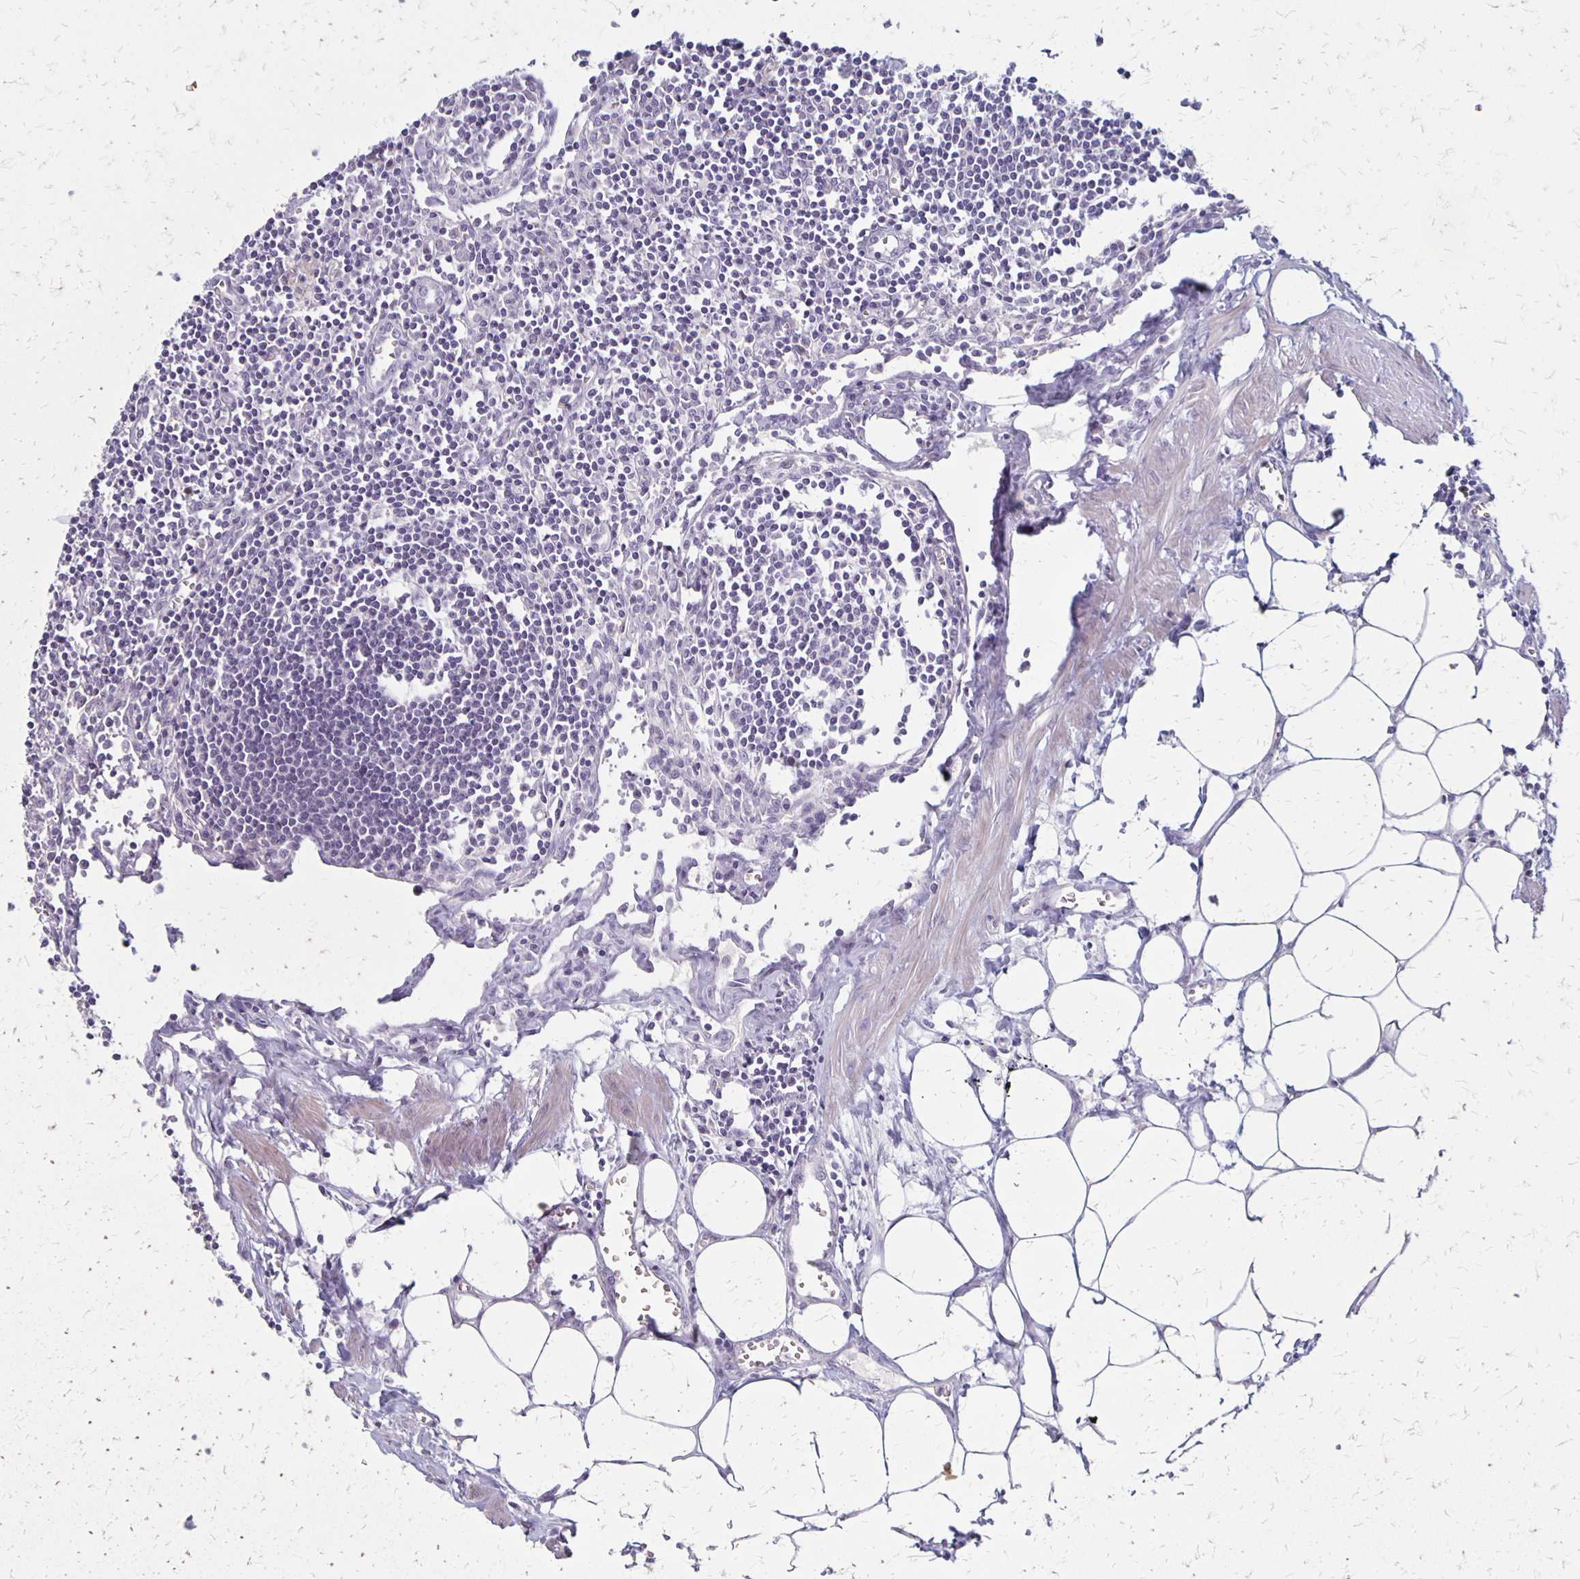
{"staining": {"intensity": "negative", "quantity": "none", "location": "none"}, "tissue": "lymph node", "cell_type": "Germinal center cells", "image_type": "normal", "snomed": [{"axis": "morphology", "description": "Normal tissue, NOS"}, {"axis": "topography", "description": "Lymph node"}], "caption": "IHC micrograph of unremarkable lymph node: lymph node stained with DAB demonstrates no significant protein positivity in germinal center cells. (Brightfield microscopy of DAB immunohistochemistry at high magnification).", "gene": "HOMER1", "patient": {"sex": "male", "age": 66}}